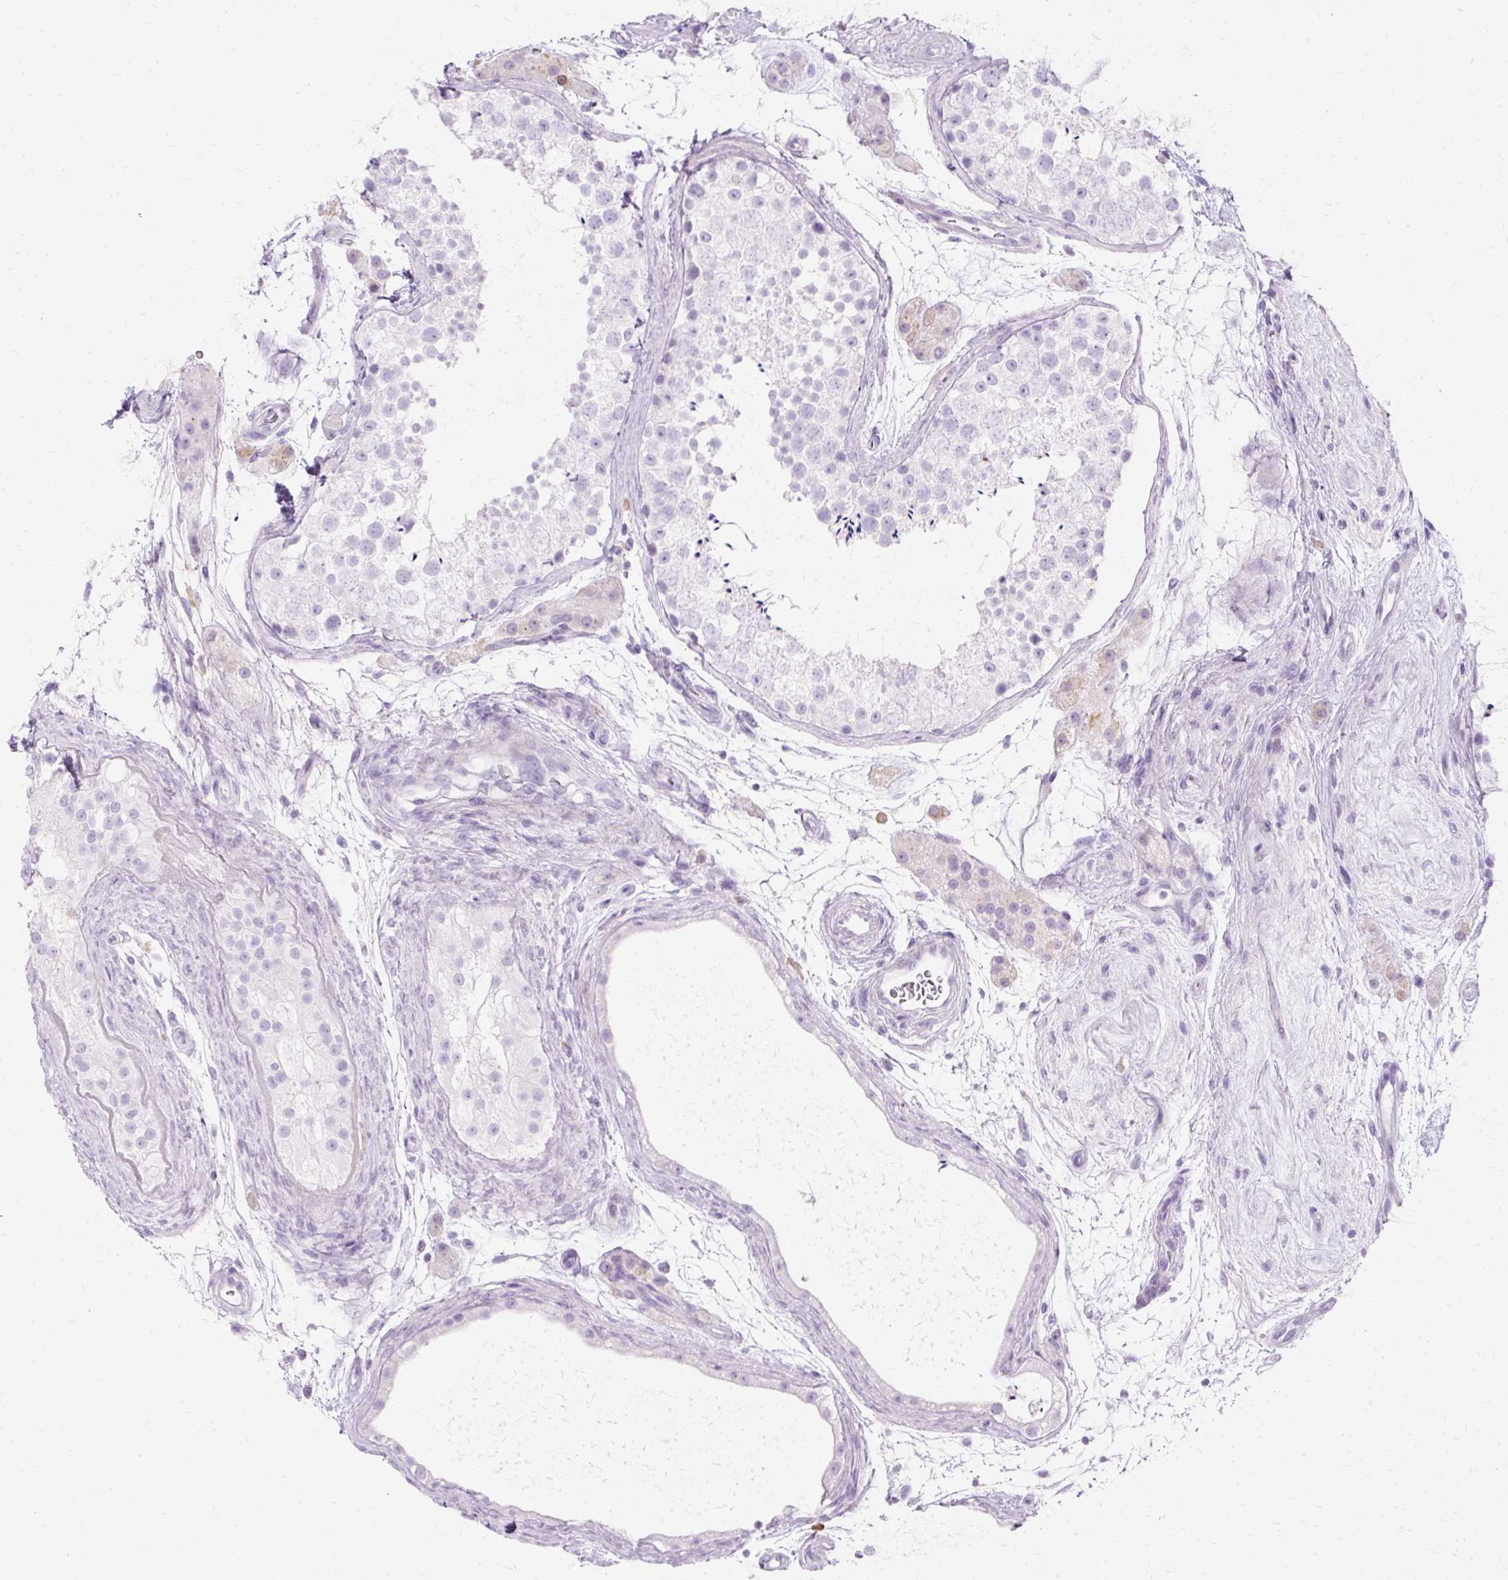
{"staining": {"intensity": "negative", "quantity": "none", "location": "none"}, "tissue": "testis", "cell_type": "Cells in seminiferous ducts", "image_type": "normal", "snomed": [{"axis": "morphology", "description": "Normal tissue, NOS"}, {"axis": "topography", "description": "Testis"}], "caption": "An image of testis stained for a protein reveals no brown staining in cells in seminiferous ducts. (DAB (3,3'-diaminobenzidine) IHC visualized using brightfield microscopy, high magnification).", "gene": "DEFA1B", "patient": {"sex": "male", "age": 41}}